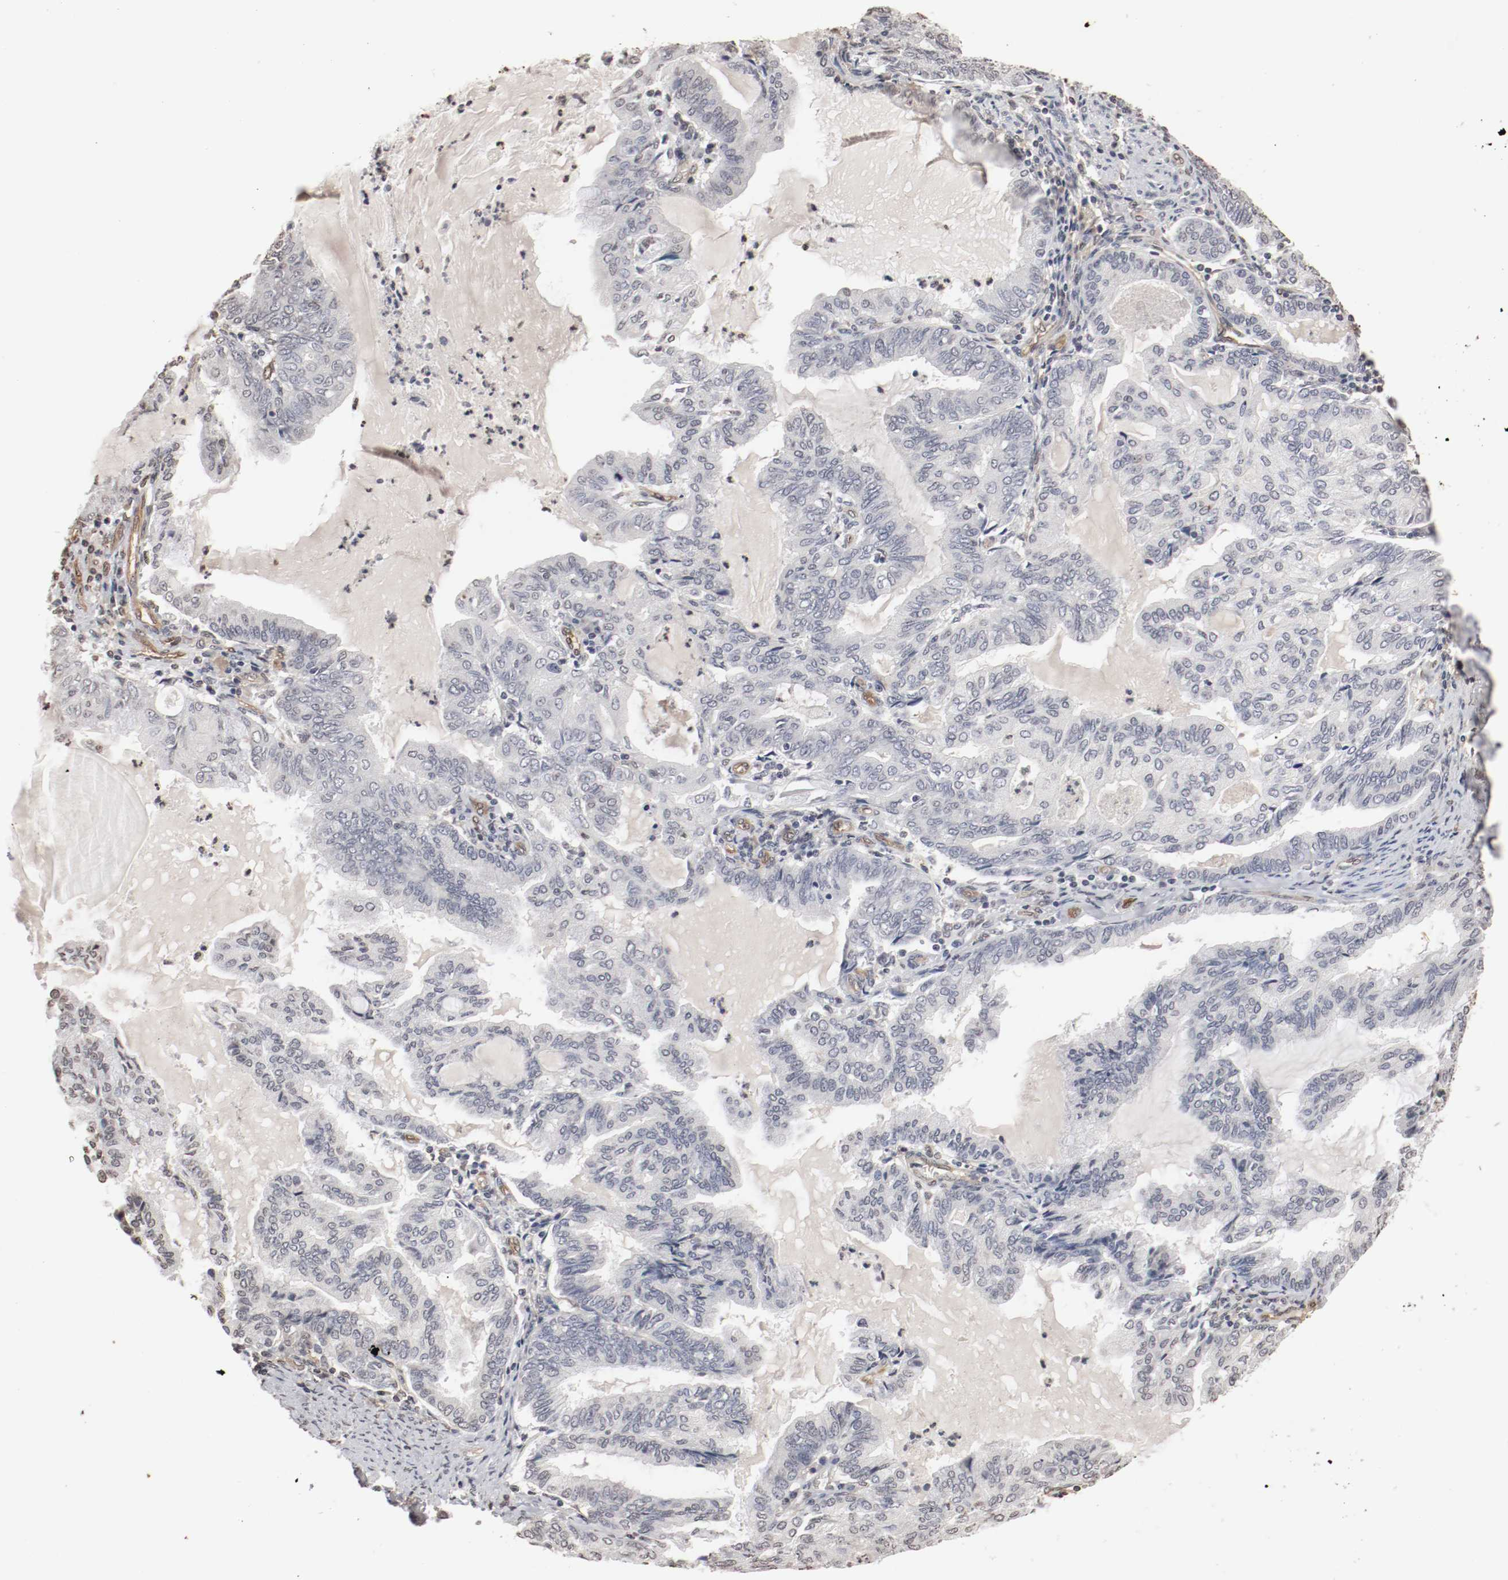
{"staining": {"intensity": "moderate", "quantity": "<25%", "location": "cytoplasmic/membranous,nuclear"}, "tissue": "endometrial cancer", "cell_type": "Tumor cells", "image_type": "cancer", "snomed": [{"axis": "morphology", "description": "Adenocarcinoma, NOS"}, {"axis": "topography", "description": "Endometrium"}], "caption": "A brown stain labels moderate cytoplasmic/membranous and nuclear positivity of a protein in adenocarcinoma (endometrial) tumor cells.", "gene": "WASL", "patient": {"sex": "female", "age": 86}}